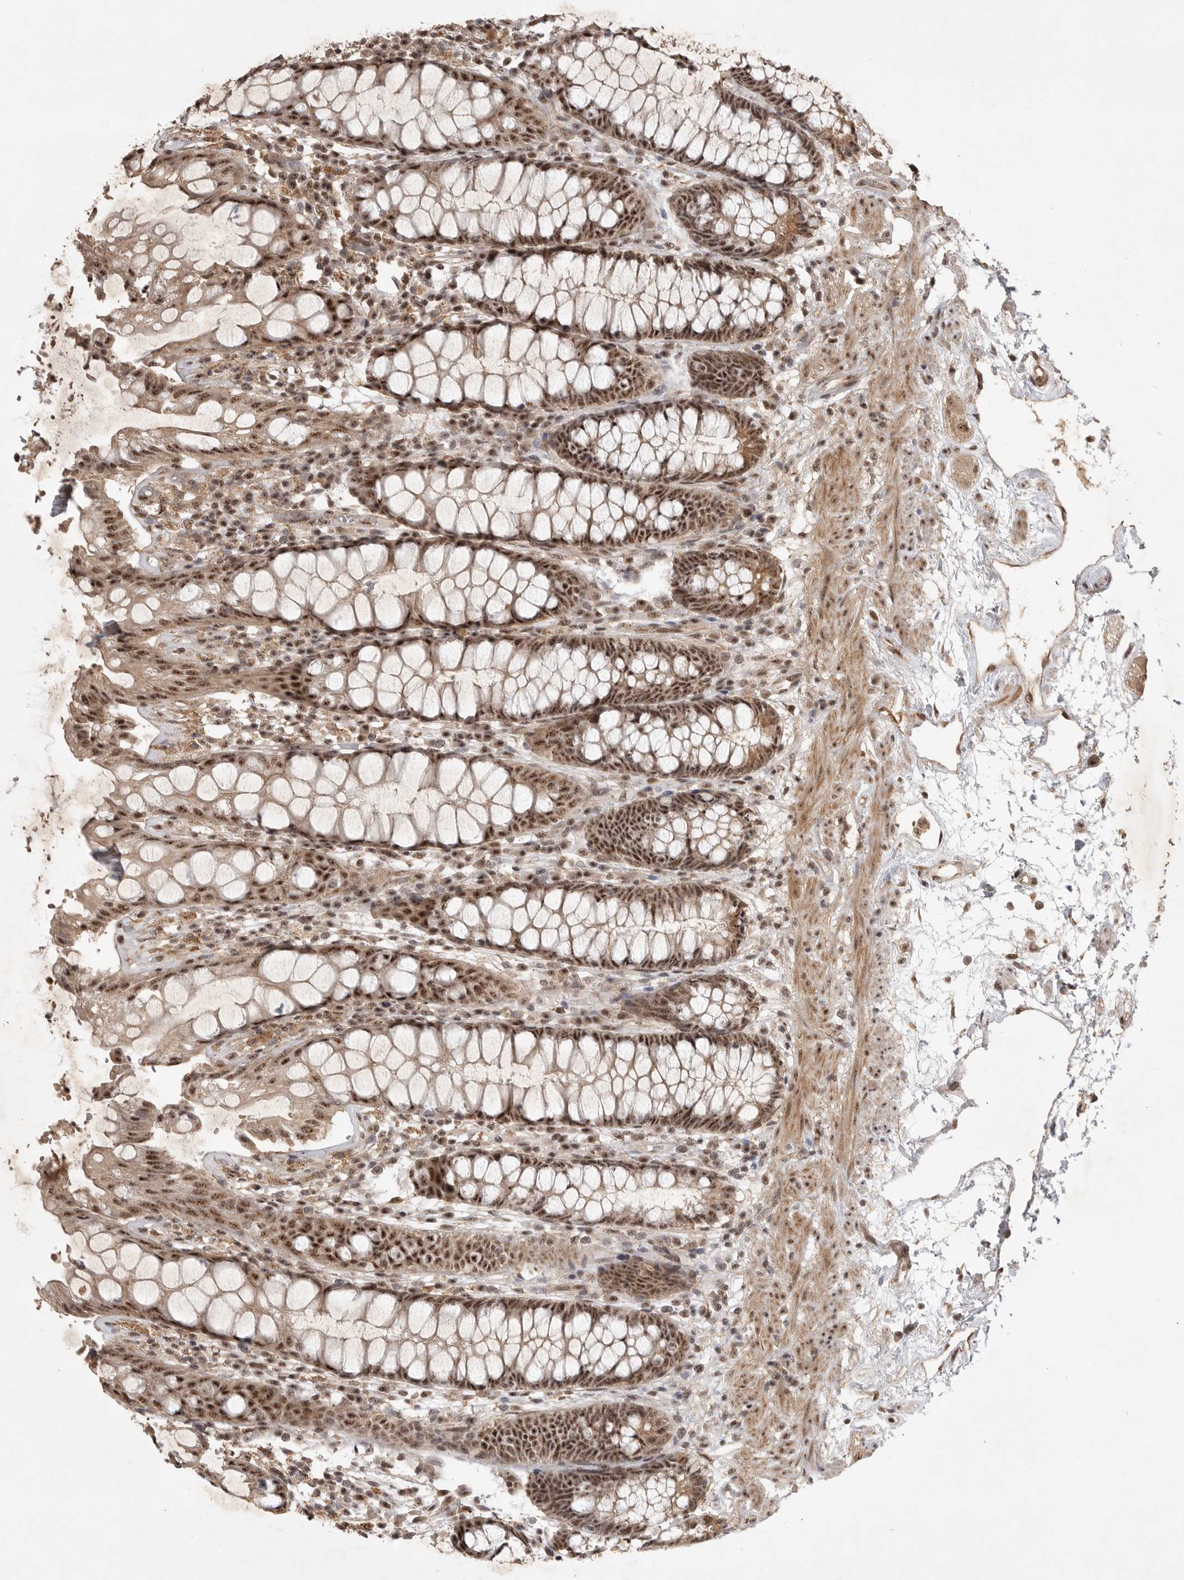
{"staining": {"intensity": "strong", "quantity": ">75%", "location": "cytoplasmic/membranous,nuclear"}, "tissue": "rectum", "cell_type": "Glandular cells", "image_type": "normal", "snomed": [{"axis": "morphology", "description": "Normal tissue, NOS"}, {"axis": "topography", "description": "Rectum"}], "caption": "This image exhibits immunohistochemistry (IHC) staining of benign rectum, with high strong cytoplasmic/membranous,nuclear staining in approximately >75% of glandular cells.", "gene": "POMP", "patient": {"sex": "male", "age": 64}}